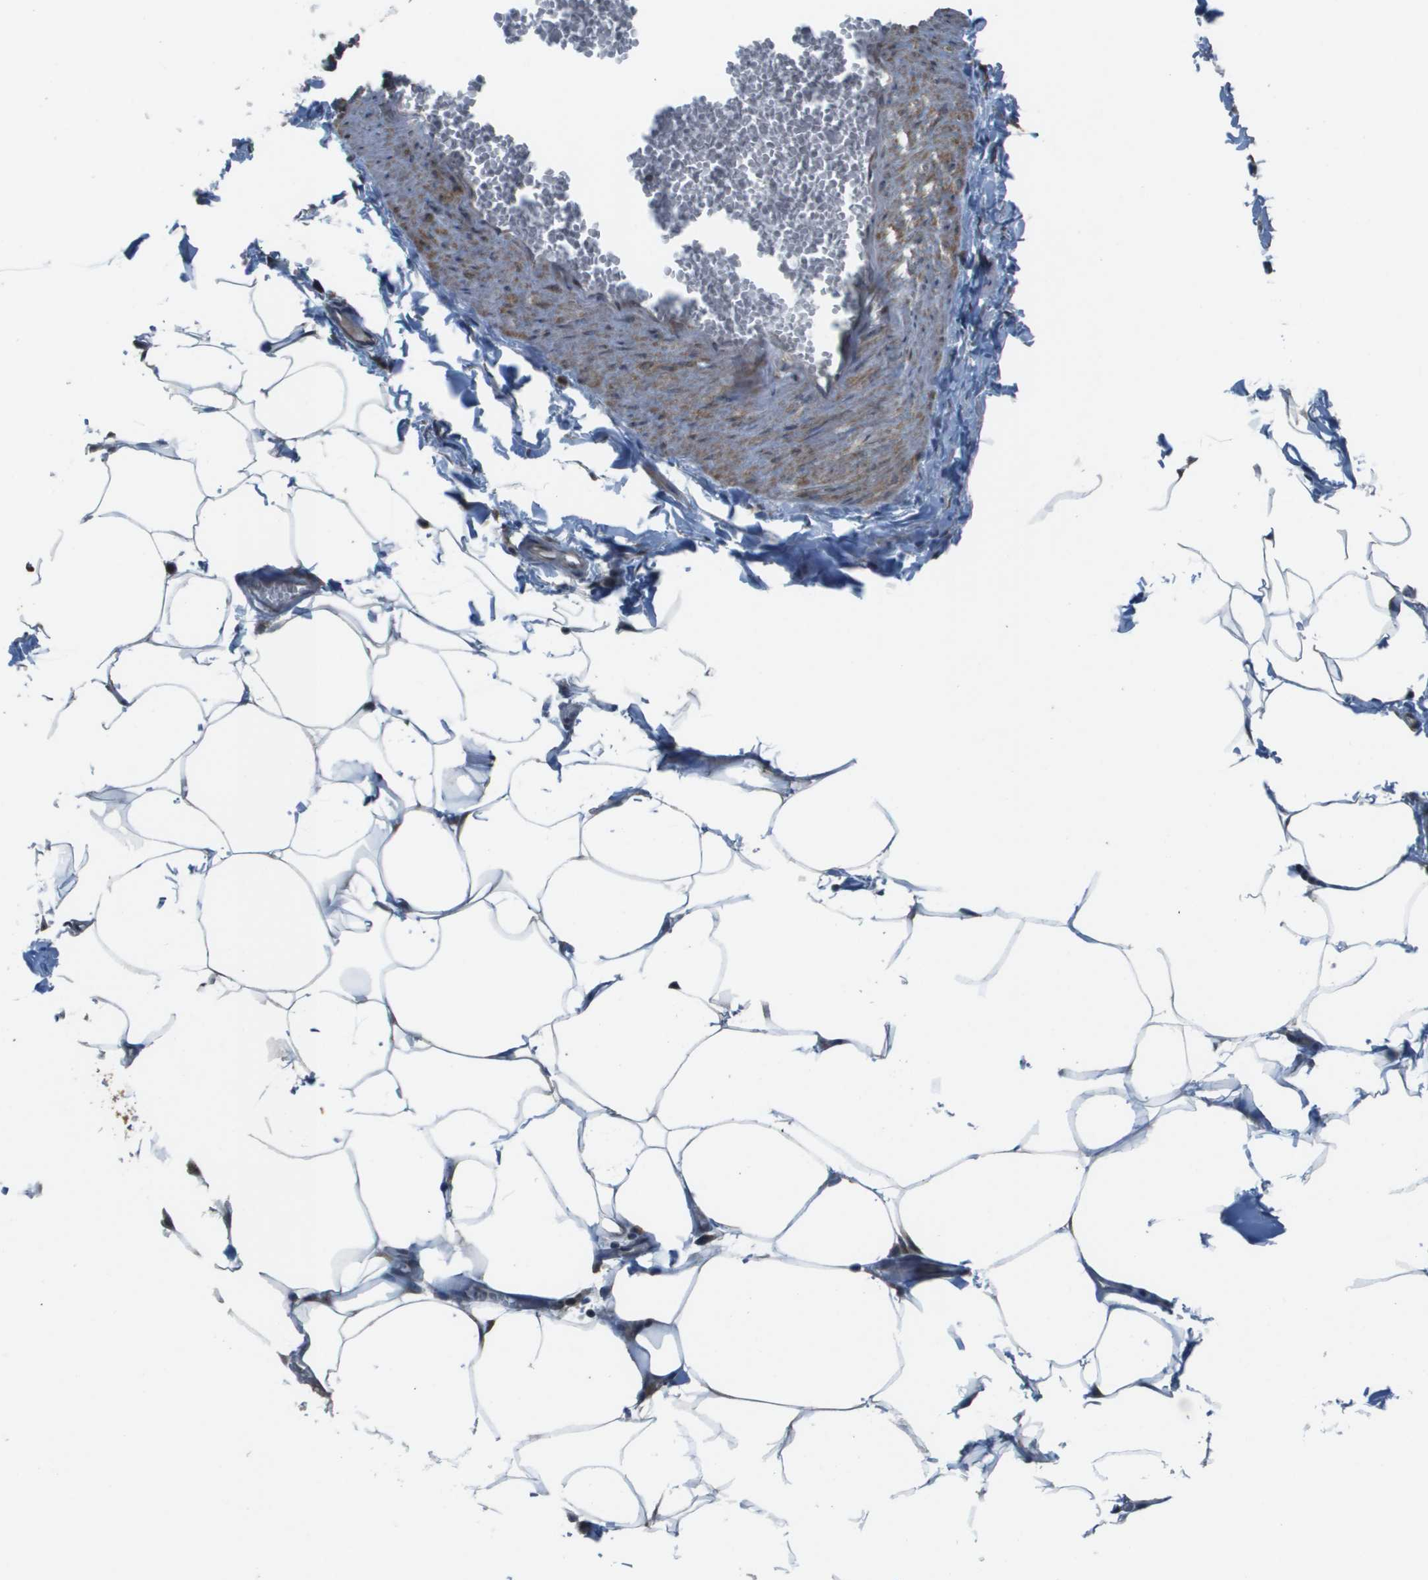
{"staining": {"intensity": "moderate", "quantity": ">75%", "location": "cytoplasmic/membranous"}, "tissue": "adipose tissue", "cell_type": "Adipocytes", "image_type": "normal", "snomed": [{"axis": "morphology", "description": "Normal tissue, NOS"}, {"axis": "topography", "description": "Vascular tissue"}], "caption": "A brown stain highlights moderate cytoplasmic/membranous staining of a protein in adipocytes of benign human adipose tissue. The staining was performed using DAB, with brown indicating positive protein expression. Nuclei are stained blue with hematoxylin.", "gene": "FIG4", "patient": {"sex": "male", "age": 41}}